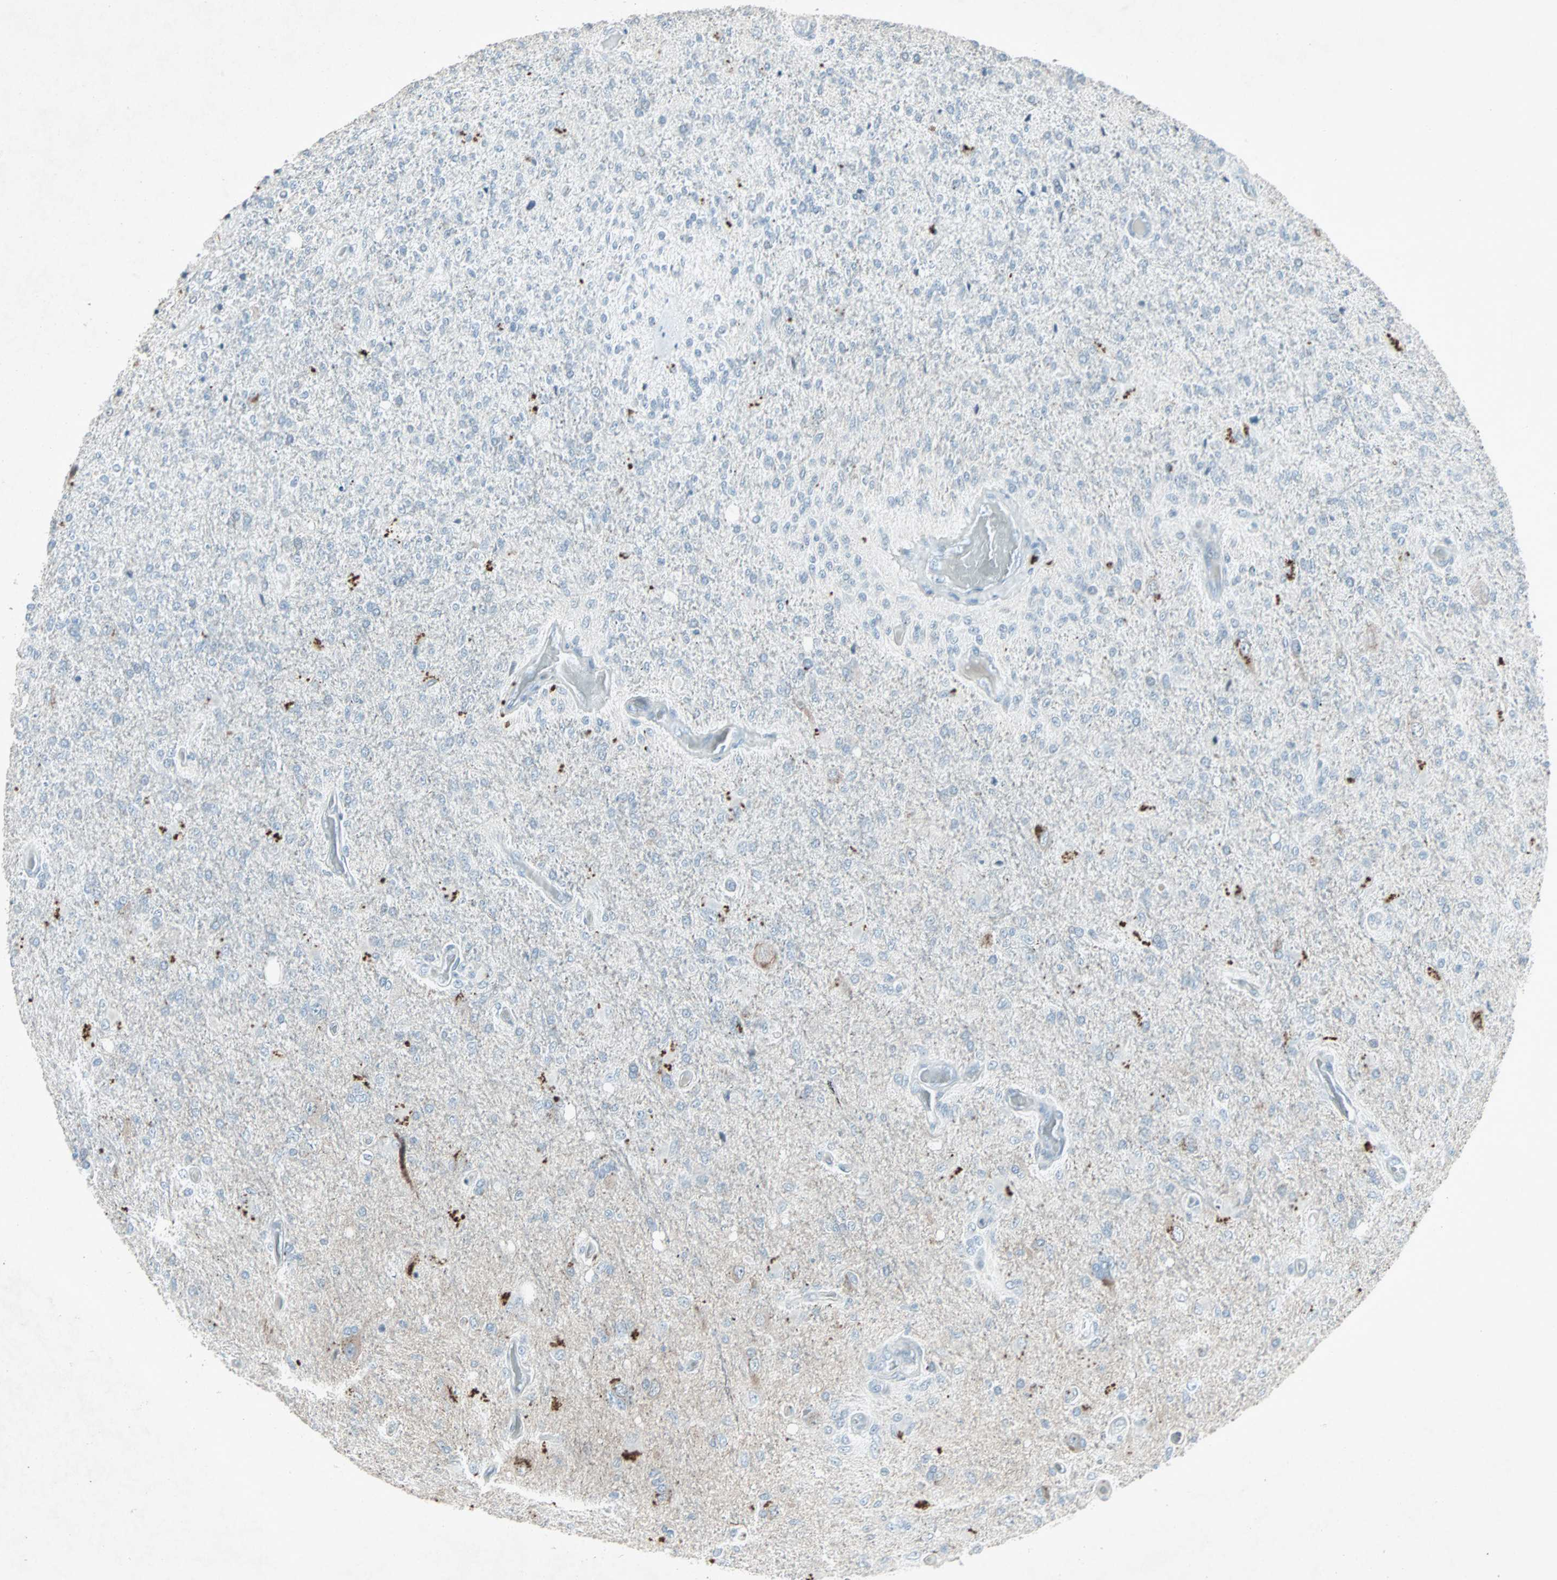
{"staining": {"intensity": "negative", "quantity": "none", "location": "none"}, "tissue": "glioma", "cell_type": "Tumor cells", "image_type": "cancer", "snomed": [{"axis": "morphology", "description": "Normal tissue, NOS"}, {"axis": "morphology", "description": "Glioma, malignant, High grade"}, {"axis": "topography", "description": "Cerebral cortex"}], "caption": "High magnification brightfield microscopy of glioma stained with DAB (brown) and counterstained with hematoxylin (blue): tumor cells show no significant staining.", "gene": "LANCL3", "patient": {"sex": "male", "age": 77}}